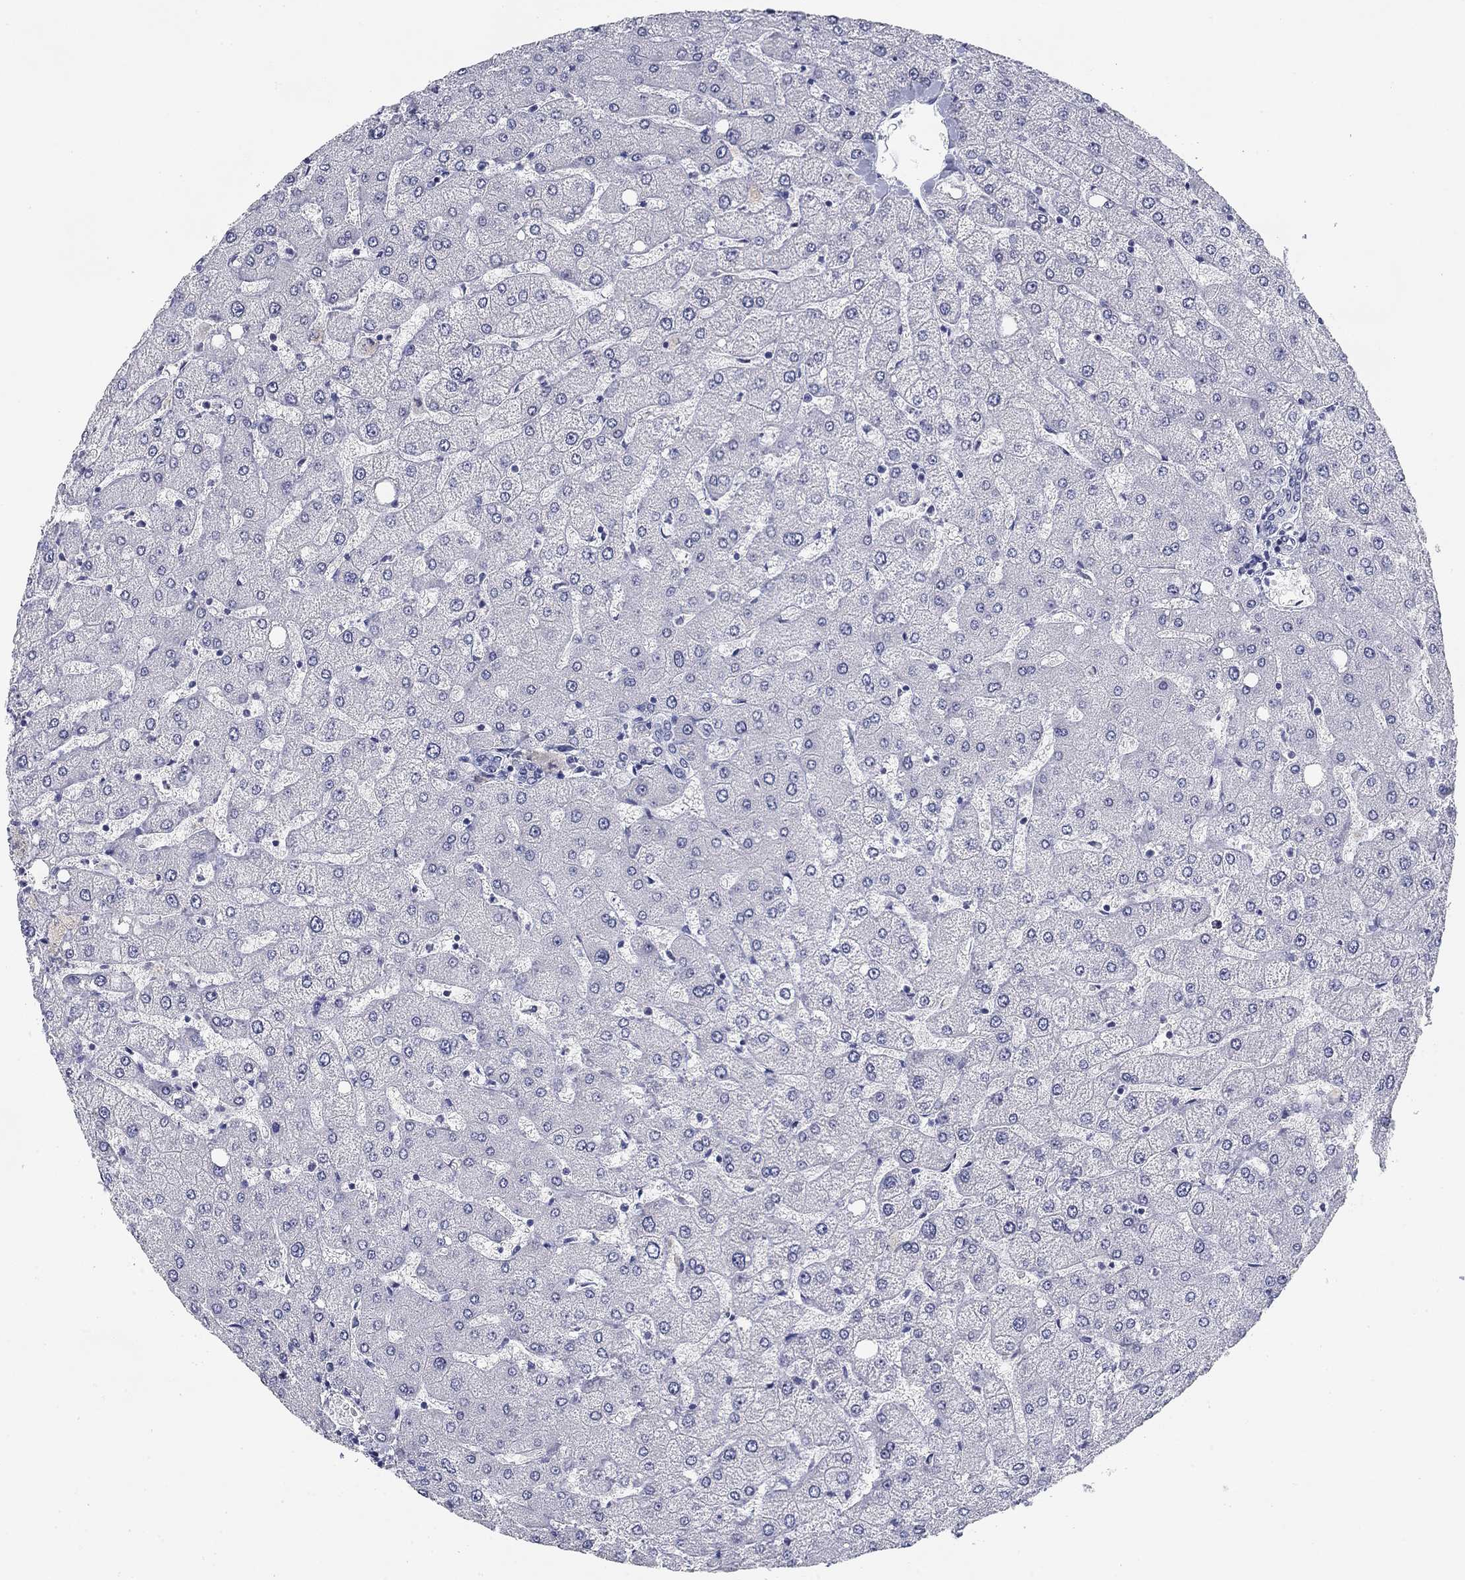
{"staining": {"intensity": "negative", "quantity": "none", "location": "none"}, "tissue": "liver", "cell_type": "Cholangiocytes", "image_type": "normal", "snomed": [{"axis": "morphology", "description": "Normal tissue, NOS"}, {"axis": "topography", "description": "Liver"}], "caption": "Immunohistochemical staining of unremarkable human liver reveals no significant staining in cholangiocytes.", "gene": "CD79B", "patient": {"sex": "female", "age": 54}}